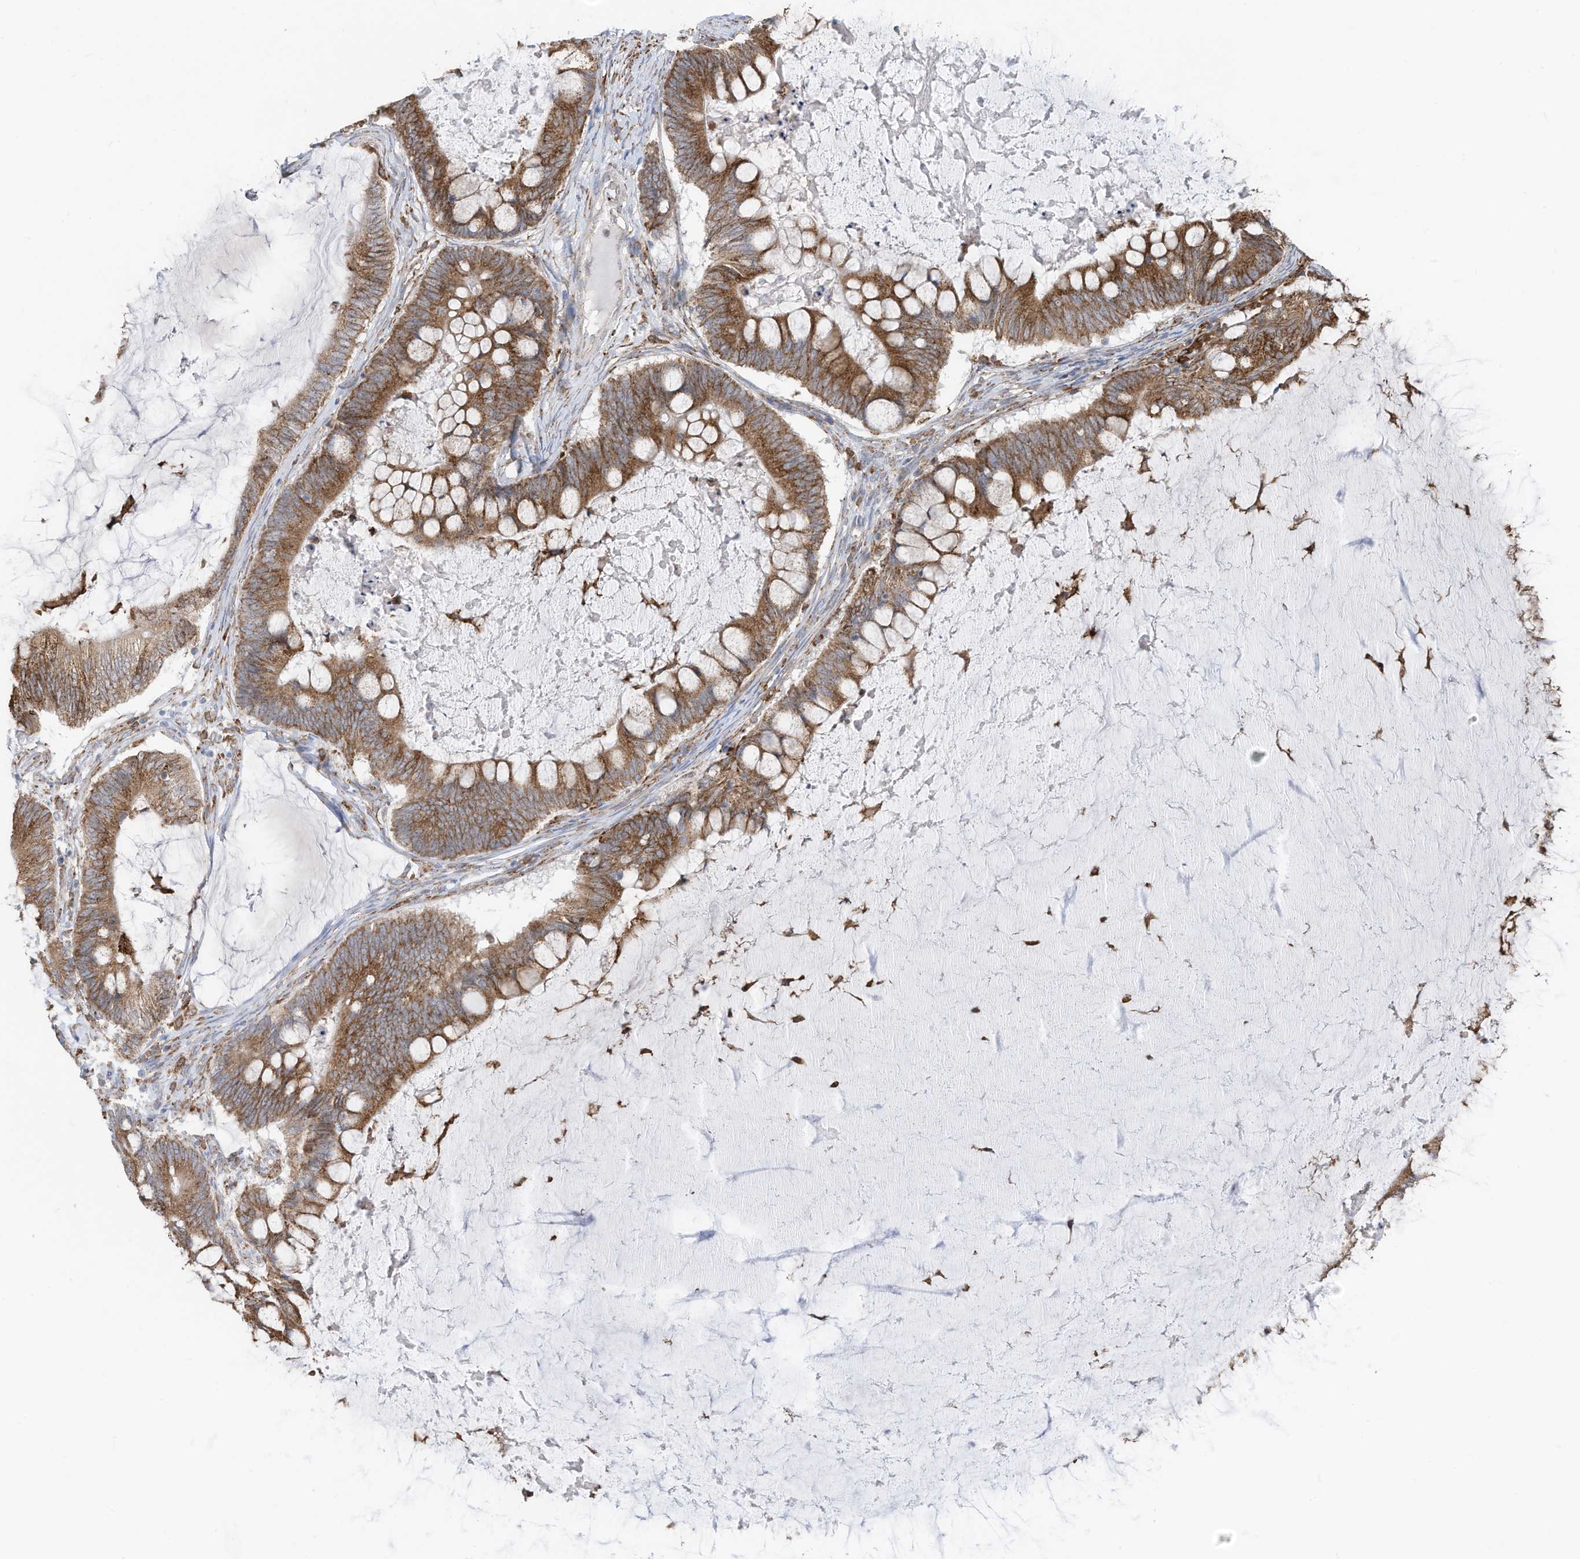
{"staining": {"intensity": "moderate", "quantity": ">75%", "location": "cytoplasmic/membranous"}, "tissue": "ovarian cancer", "cell_type": "Tumor cells", "image_type": "cancer", "snomed": [{"axis": "morphology", "description": "Cystadenocarcinoma, mucinous, NOS"}, {"axis": "topography", "description": "Ovary"}], "caption": "Ovarian cancer was stained to show a protein in brown. There is medium levels of moderate cytoplasmic/membranous staining in approximately >75% of tumor cells.", "gene": "ZNF354C", "patient": {"sex": "female", "age": 61}}